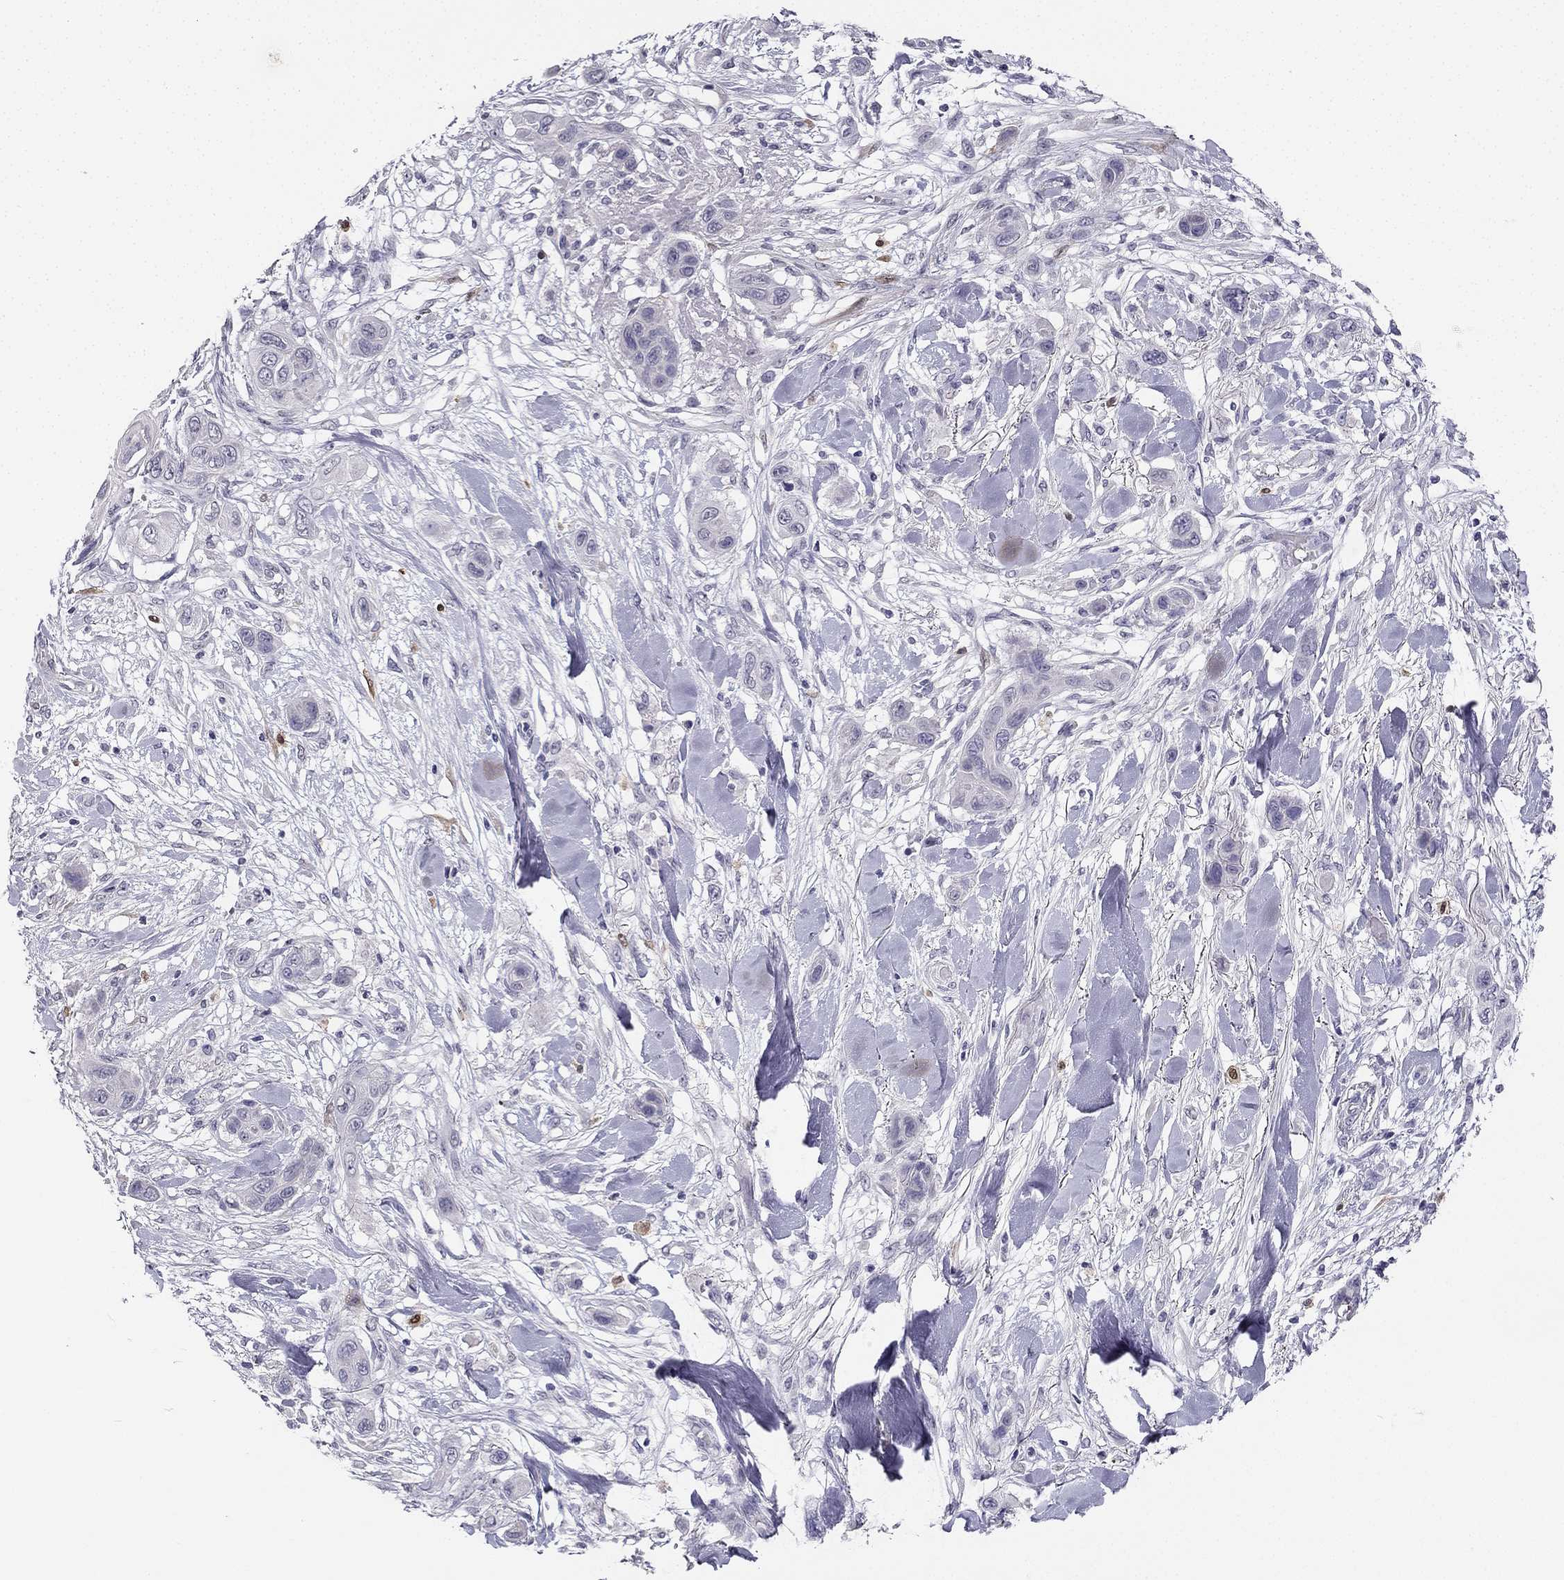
{"staining": {"intensity": "negative", "quantity": "none", "location": "none"}, "tissue": "skin cancer", "cell_type": "Tumor cells", "image_type": "cancer", "snomed": [{"axis": "morphology", "description": "Squamous cell carcinoma, NOS"}, {"axis": "topography", "description": "Skin"}], "caption": "Immunohistochemistry (IHC) photomicrograph of human skin squamous cell carcinoma stained for a protein (brown), which reveals no positivity in tumor cells.", "gene": "CALB2", "patient": {"sex": "male", "age": 79}}